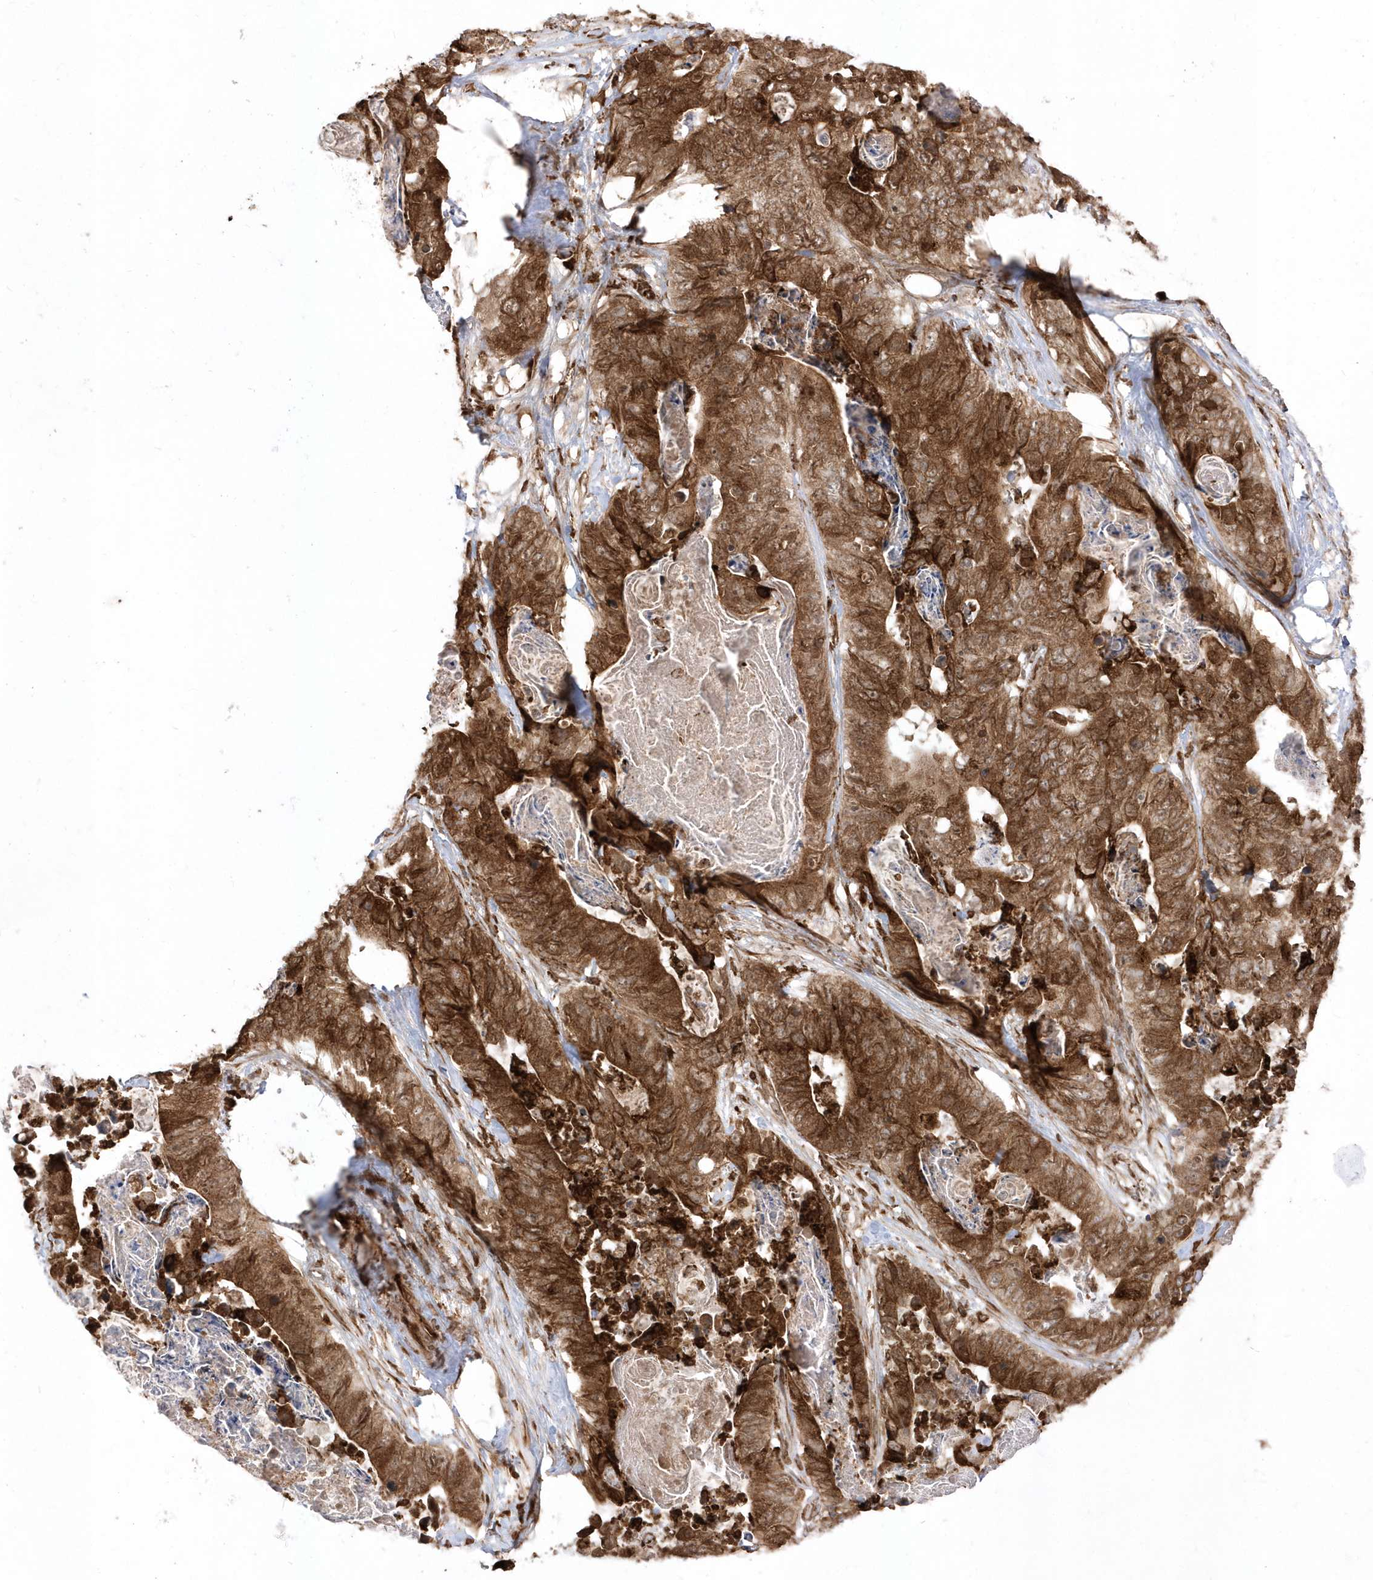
{"staining": {"intensity": "strong", "quantity": ">75%", "location": "cytoplasmic/membranous,nuclear"}, "tissue": "stomach cancer", "cell_type": "Tumor cells", "image_type": "cancer", "snomed": [{"axis": "morphology", "description": "Adenocarcinoma, NOS"}, {"axis": "topography", "description": "Stomach"}], "caption": "The micrograph demonstrates immunohistochemical staining of adenocarcinoma (stomach). There is strong cytoplasmic/membranous and nuclear positivity is appreciated in approximately >75% of tumor cells. Nuclei are stained in blue.", "gene": "EPC2", "patient": {"sex": "female", "age": 89}}